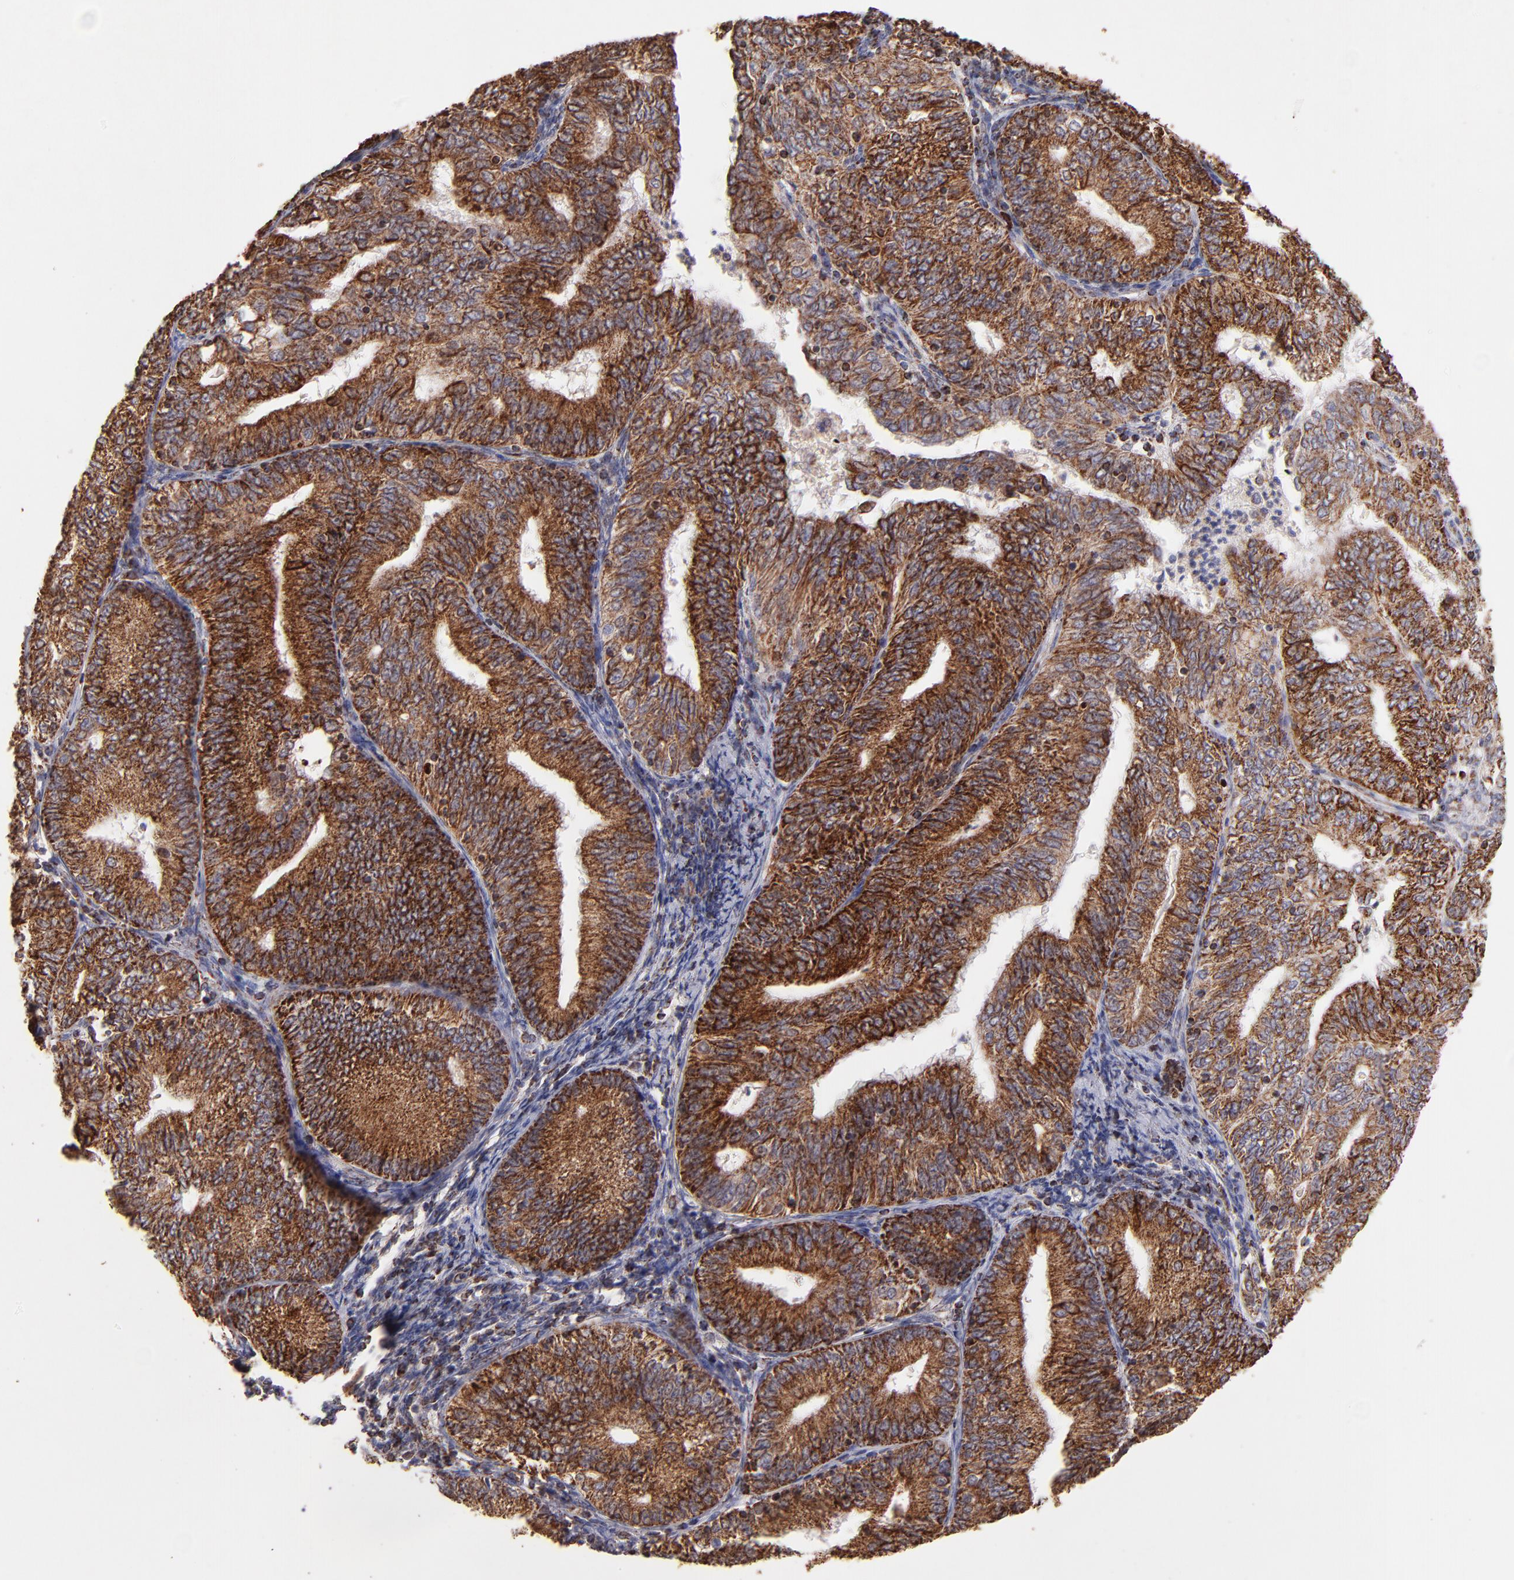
{"staining": {"intensity": "strong", "quantity": ">75%", "location": "cytoplasmic/membranous"}, "tissue": "endometrial cancer", "cell_type": "Tumor cells", "image_type": "cancer", "snomed": [{"axis": "morphology", "description": "Adenocarcinoma, NOS"}, {"axis": "topography", "description": "Endometrium"}], "caption": "An immunohistochemistry image of tumor tissue is shown. Protein staining in brown shows strong cytoplasmic/membranous positivity in endometrial cancer (adenocarcinoma) within tumor cells.", "gene": "DLST", "patient": {"sex": "female", "age": 69}}